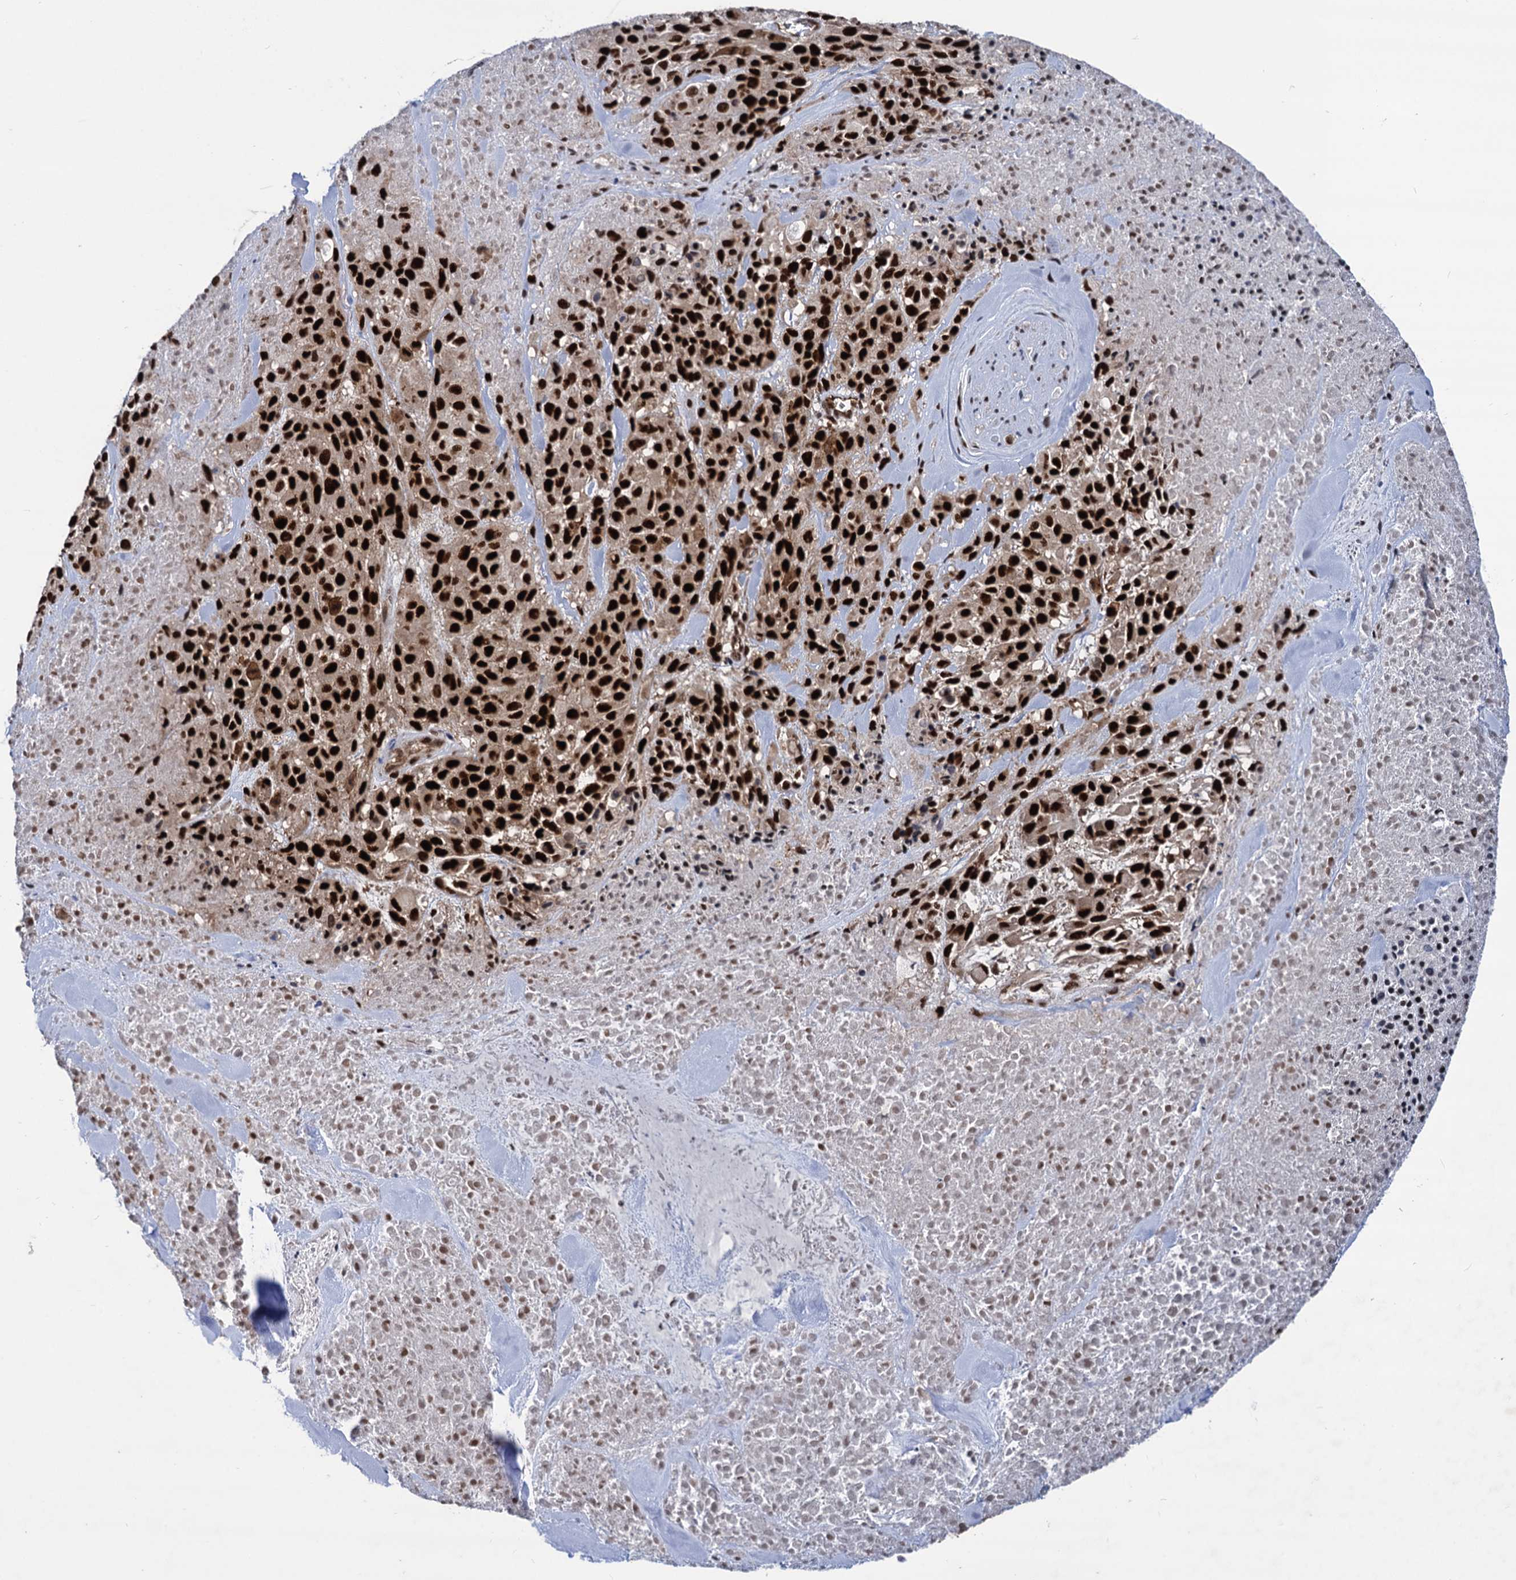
{"staining": {"intensity": "strong", "quantity": ">75%", "location": "nuclear"}, "tissue": "melanoma", "cell_type": "Tumor cells", "image_type": "cancer", "snomed": [{"axis": "morphology", "description": "Malignant melanoma, Metastatic site"}, {"axis": "topography", "description": "Skin"}], "caption": "Melanoma stained for a protein shows strong nuclear positivity in tumor cells.", "gene": "GALNT11", "patient": {"sex": "female", "age": 81}}